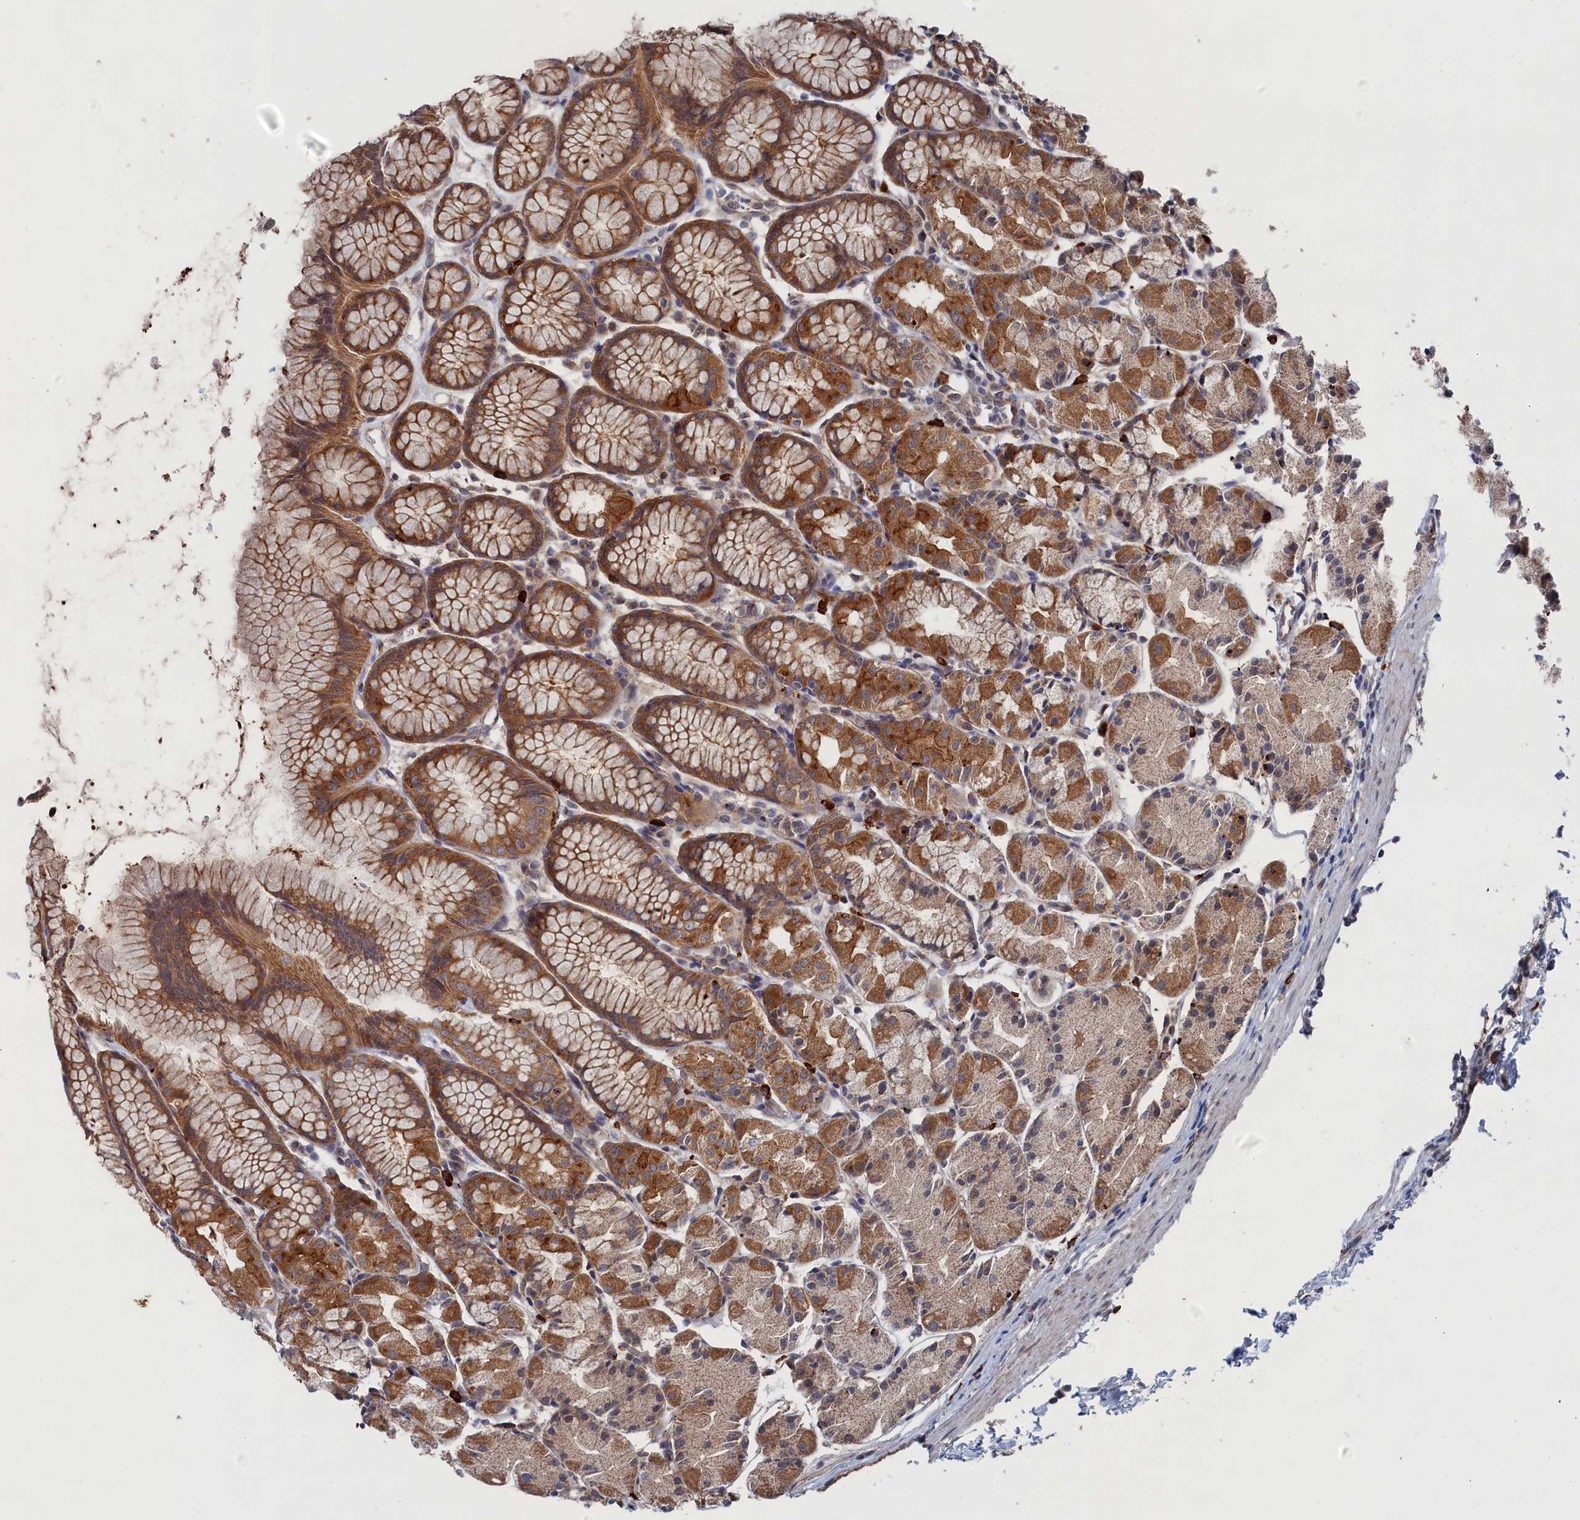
{"staining": {"intensity": "moderate", "quantity": ">75%", "location": "cytoplasmic/membranous"}, "tissue": "stomach", "cell_type": "Glandular cells", "image_type": "normal", "snomed": [{"axis": "morphology", "description": "Normal tissue, NOS"}, {"axis": "topography", "description": "Stomach, upper"}], "caption": "Immunohistochemistry image of benign stomach: human stomach stained using IHC displays medium levels of moderate protein expression localized specifically in the cytoplasmic/membranous of glandular cells, appearing as a cytoplasmic/membranous brown color.", "gene": "FILIP1L", "patient": {"sex": "male", "age": 47}}